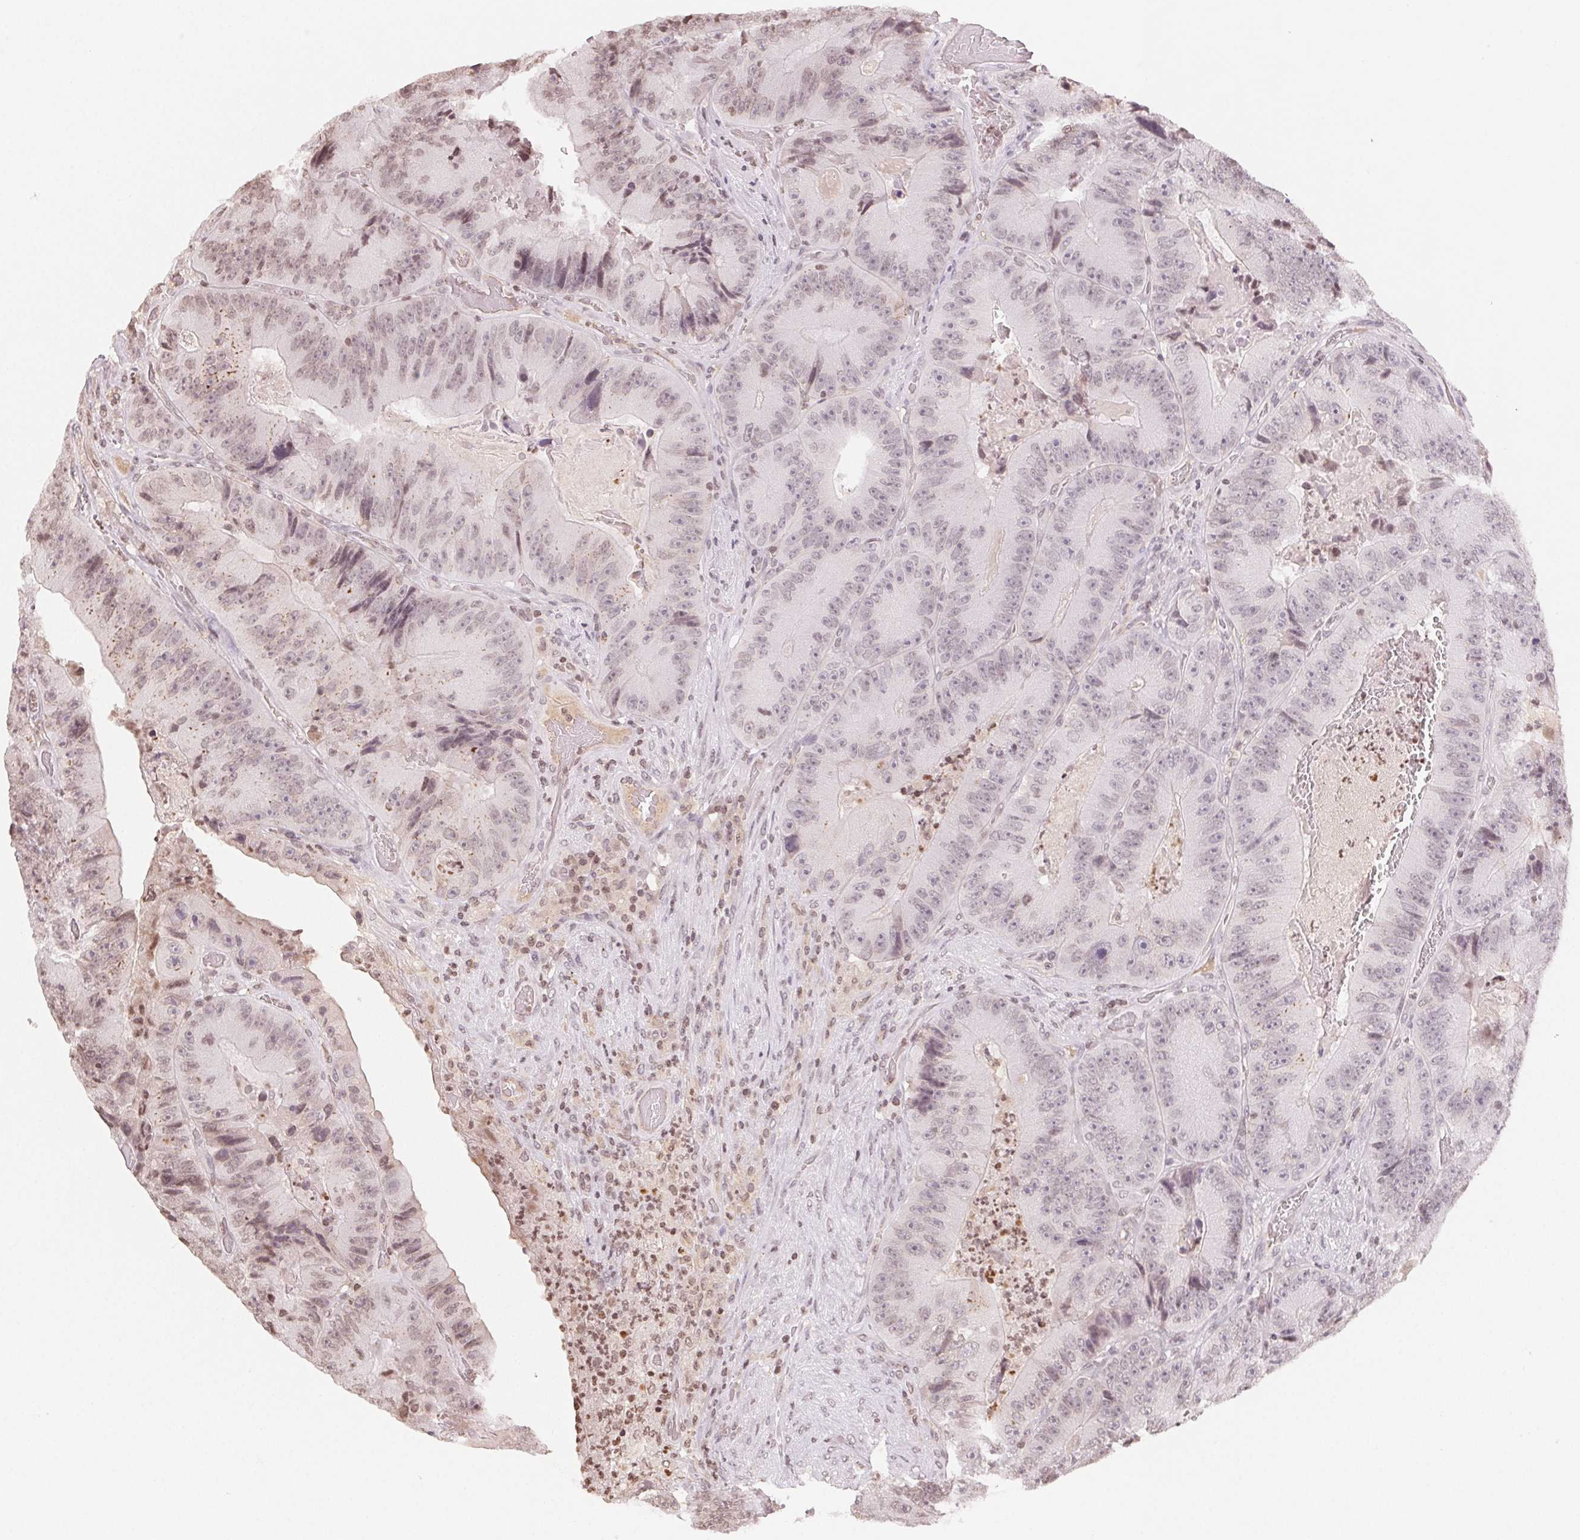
{"staining": {"intensity": "weak", "quantity": "25%-75%", "location": "nuclear"}, "tissue": "colorectal cancer", "cell_type": "Tumor cells", "image_type": "cancer", "snomed": [{"axis": "morphology", "description": "Adenocarcinoma, NOS"}, {"axis": "topography", "description": "Colon"}], "caption": "Colorectal cancer (adenocarcinoma) tissue demonstrates weak nuclear expression in about 25%-75% of tumor cells, visualized by immunohistochemistry.", "gene": "TBP", "patient": {"sex": "female", "age": 86}}